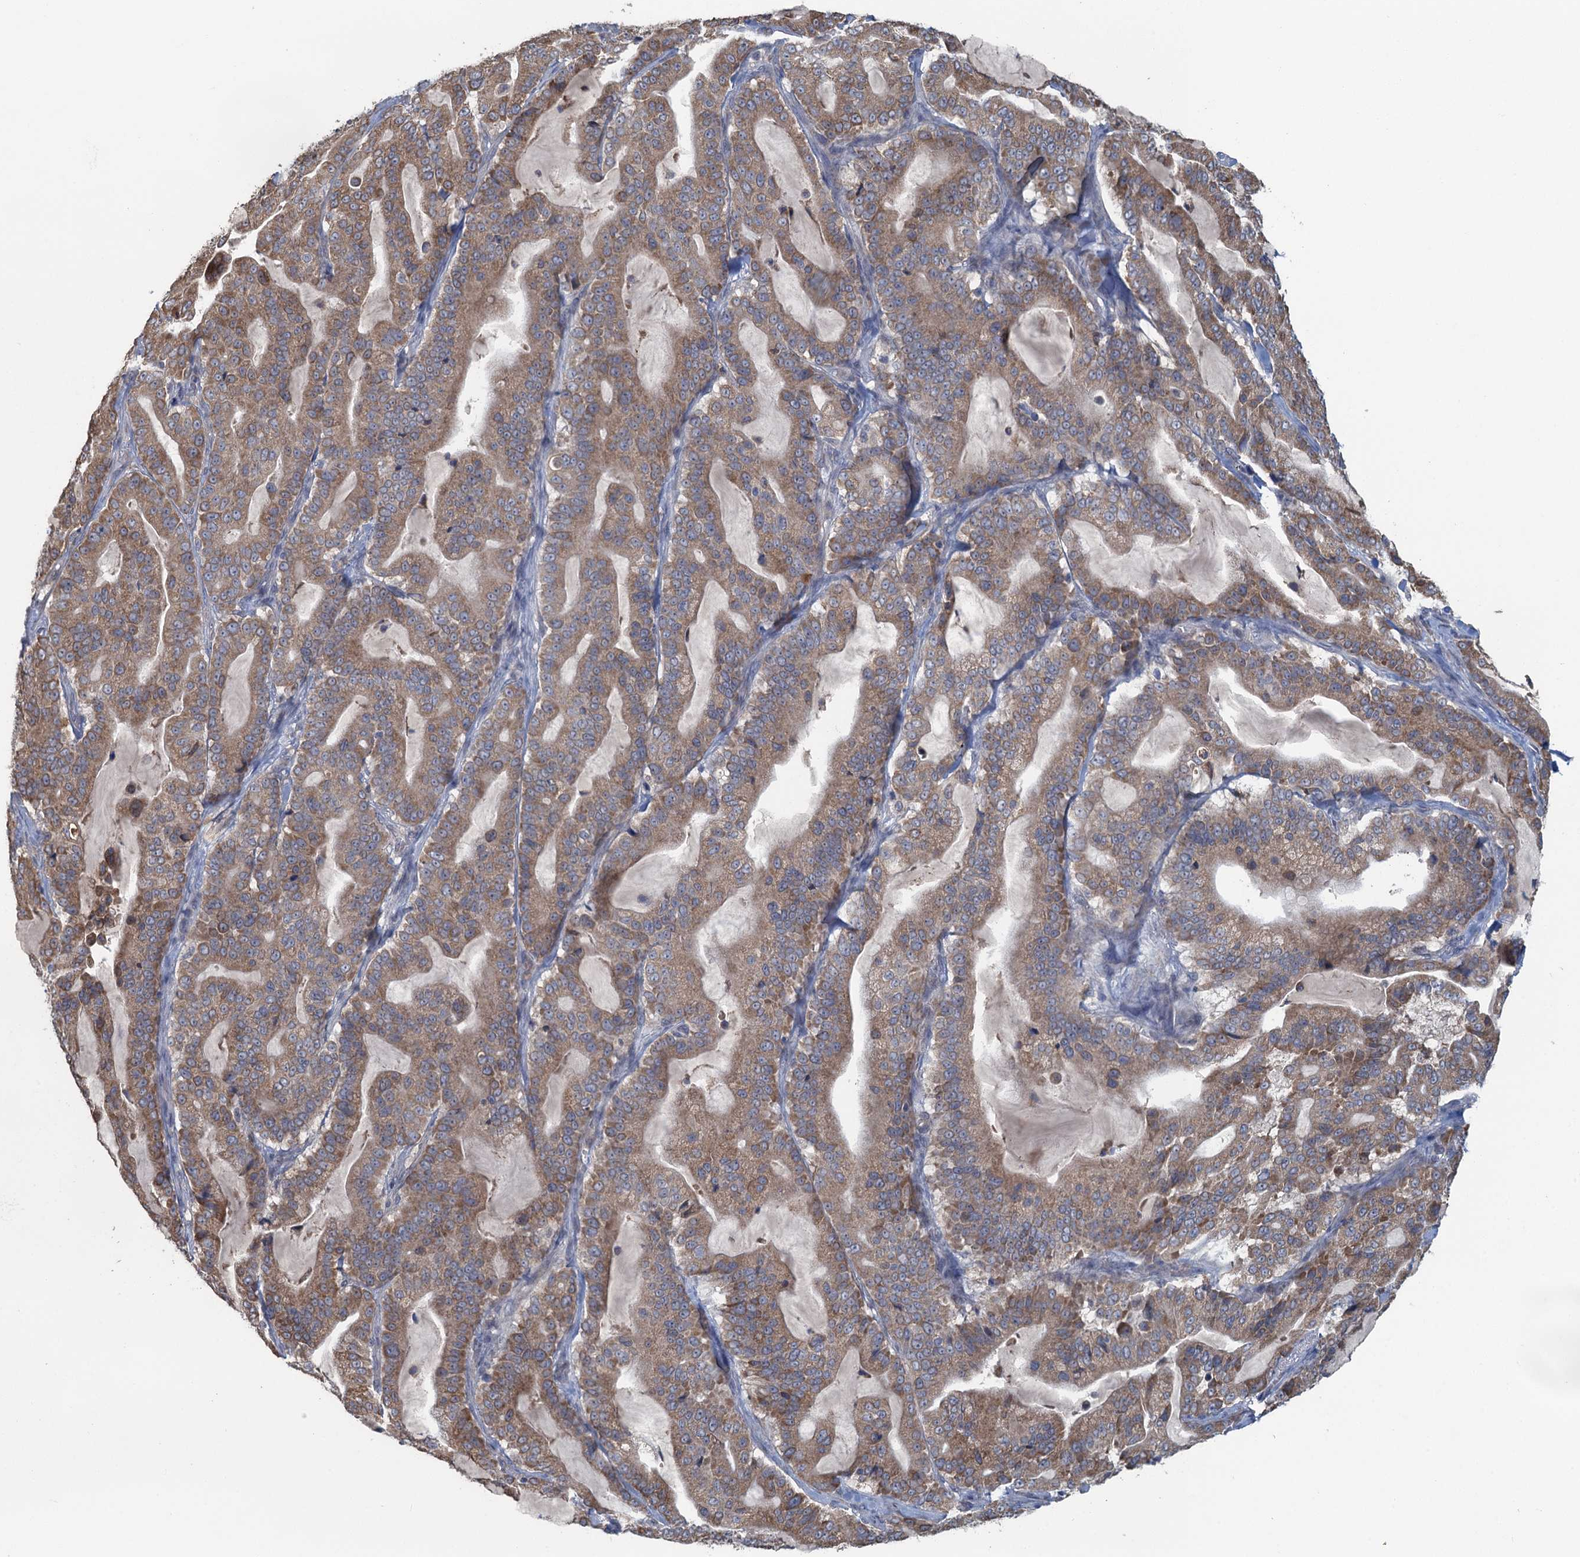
{"staining": {"intensity": "moderate", "quantity": ">75%", "location": "cytoplasmic/membranous"}, "tissue": "pancreatic cancer", "cell_type": "Tumor cells", "image_type": "cancer", "snomed": [{"axis": "morphology", "description": "Adenocarcinoma, NOS"}, {"axis": "topography", "description": "Pancreas"}], "caption": "Protein expression analysis of human pancreatic cancer reveals moderate cytoplasmic/membranous expression in approximately >75% of tumor cells.", "gene": "TEX35", "patient": {"sex": "male", "age": 63}}